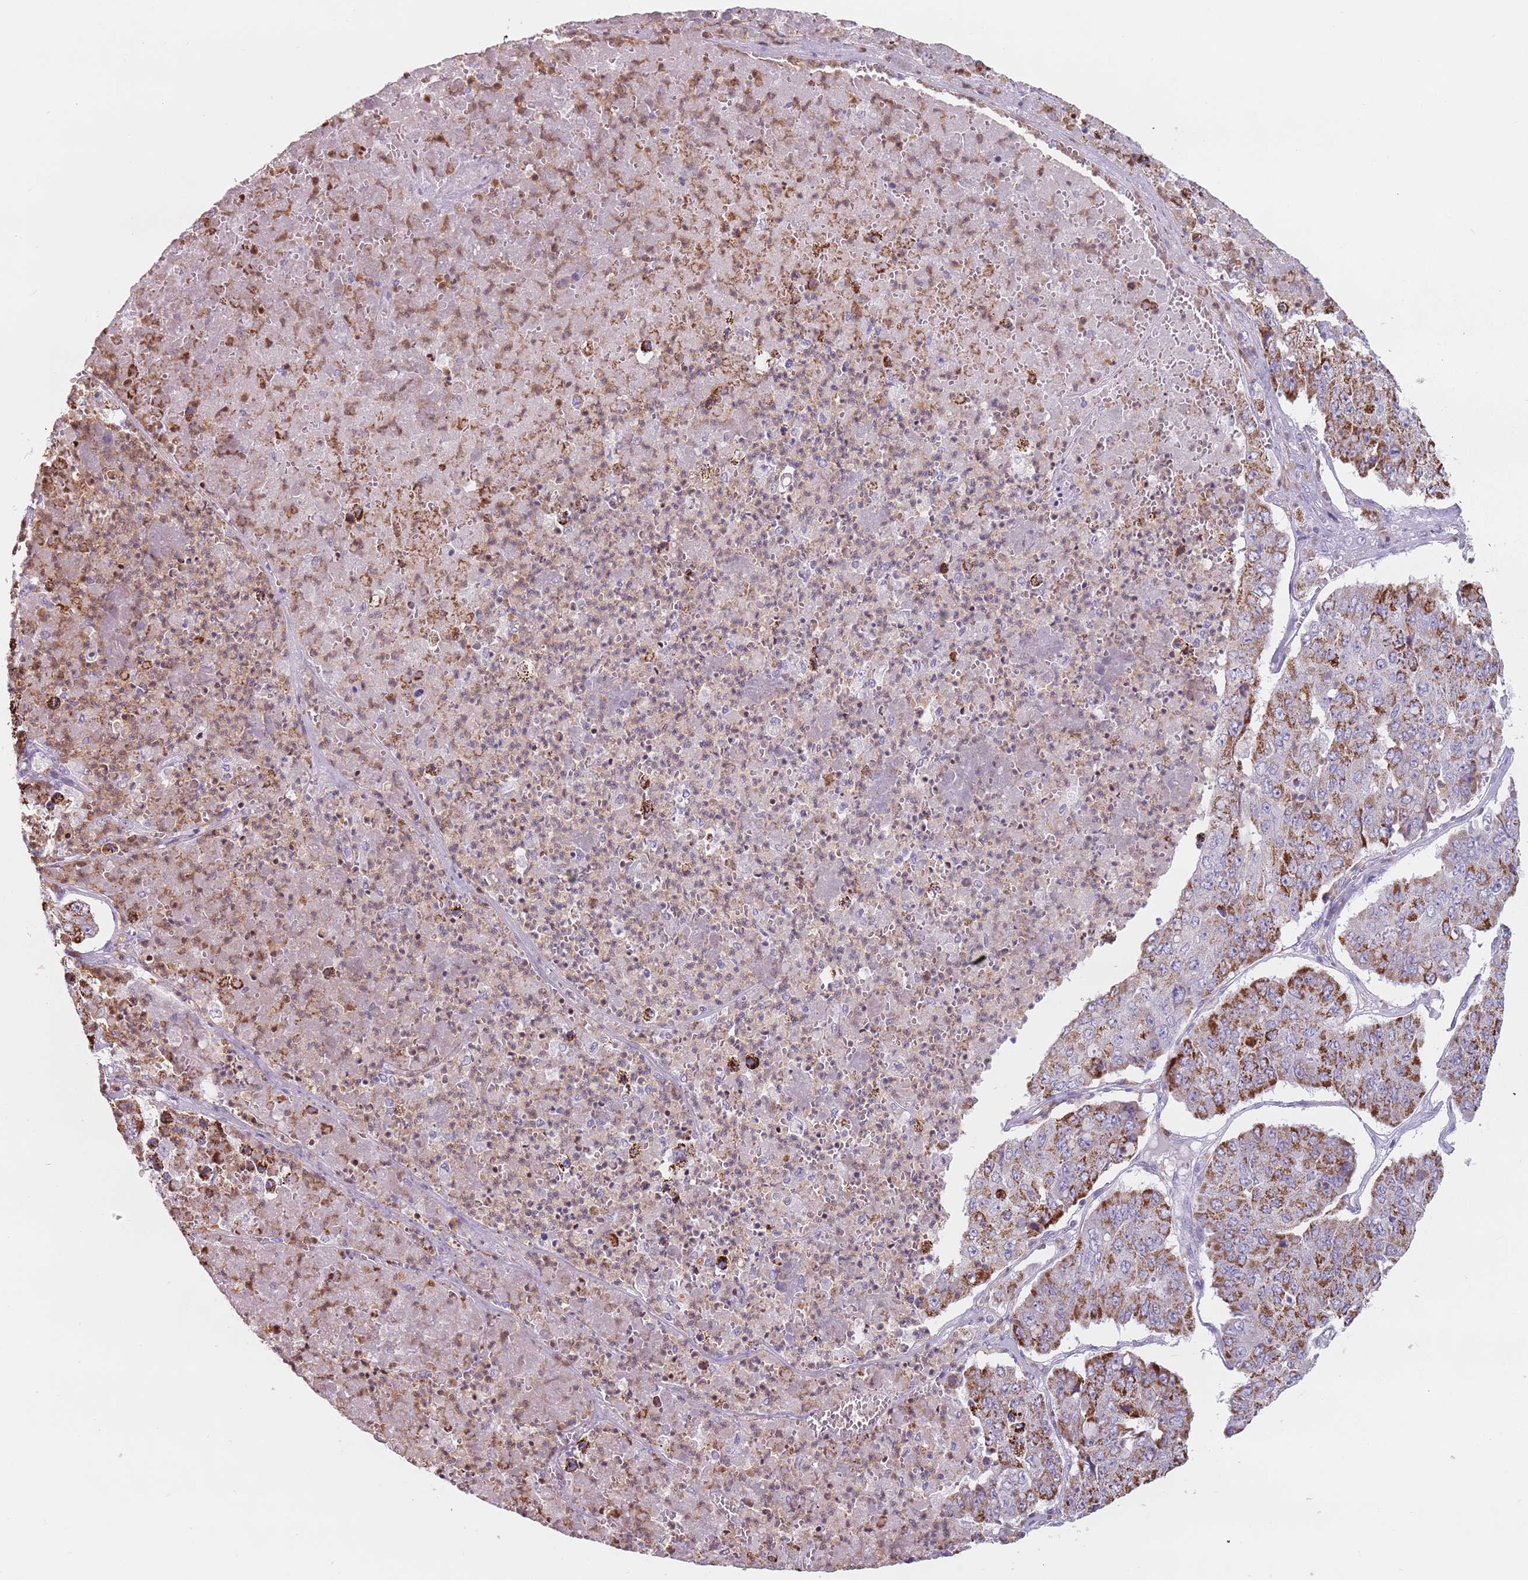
{"staining": {"intensity": "strong", "quantity": "25%-75%", "location": "cytoplasmic/membranous"}, "tissue": "pancreatic cancer", "cell_type": "Tumor cells", "image_type": "cancer", "snomed": [{"axis": "morphology", "description": "Adenocarcinoma, NOS"}, {"axis": "topography", "description": "Pancreas"}], "caption": "There is high levels of strong cytoplasmic/membranous expression in tumor cells of pancreatic cancer (adenocarcinoma), as demonstrated by immunohistochemical staining (brown color).", "gene": "ZNF584", "patient": {"sex": "male", "age": 50}}